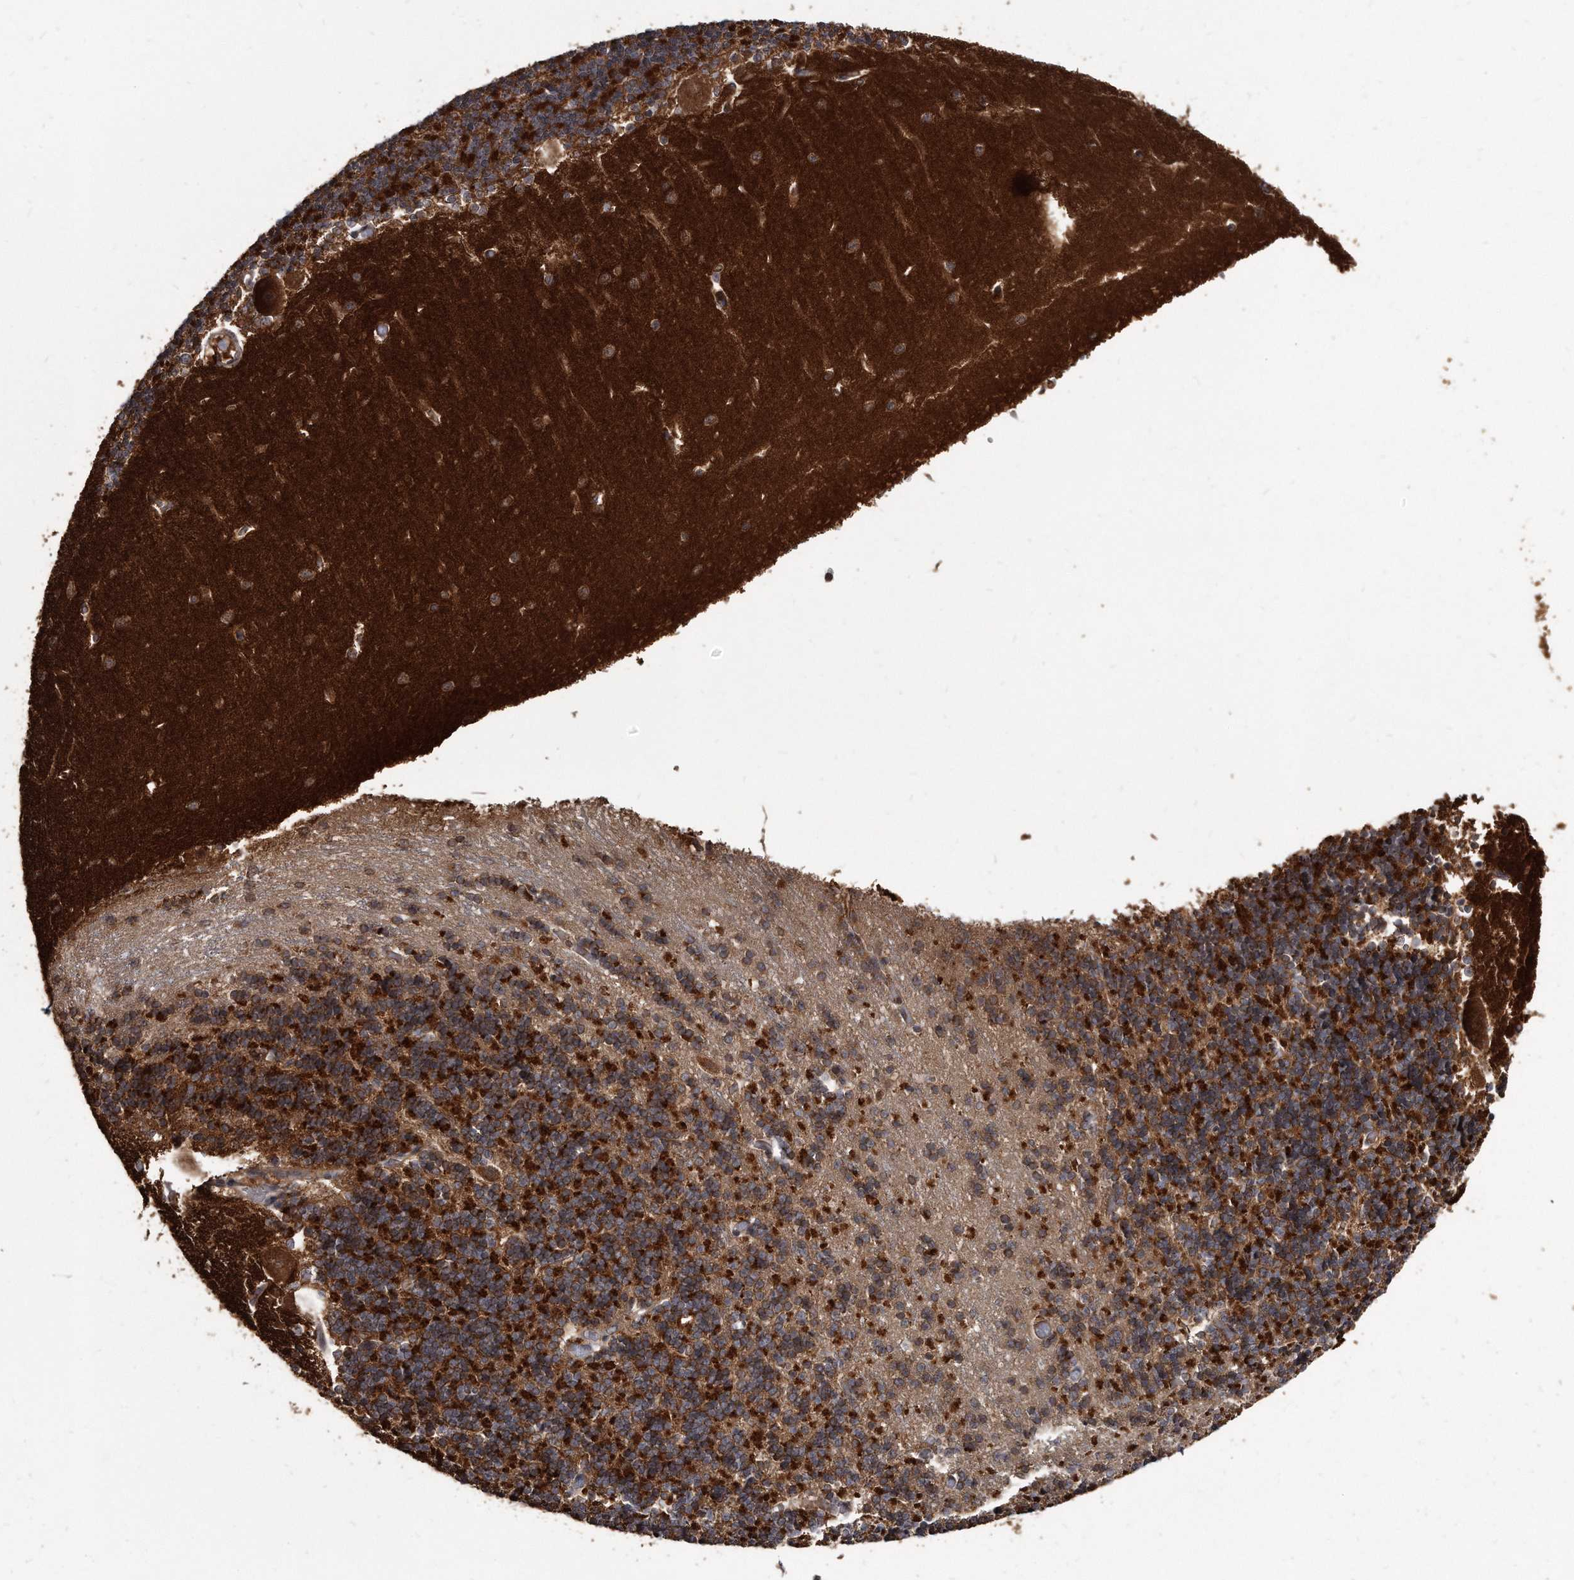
{"staining": {"intensity": "strong", "quantity": ">75%", "location": "cytoplasmic/membranous"}, "tissue": "cerebellum", "cell_type": "Cells in granular layer", "image_type": "normal", "snomed": [{"axis": "morphology", "description": "Normal tissue, NOS"}, {"axis": "topography", "description": "Cerebellum"}], "caption": "Approximately >75% of cells in granular layer in unremarkable human cerebellum exhibit strong cytoplasmic/membranous protein positivity as visualized by brown immunohistochemical staining.", "gene": "FAM136A", "patient": {"sex": "male", "age": 37}}